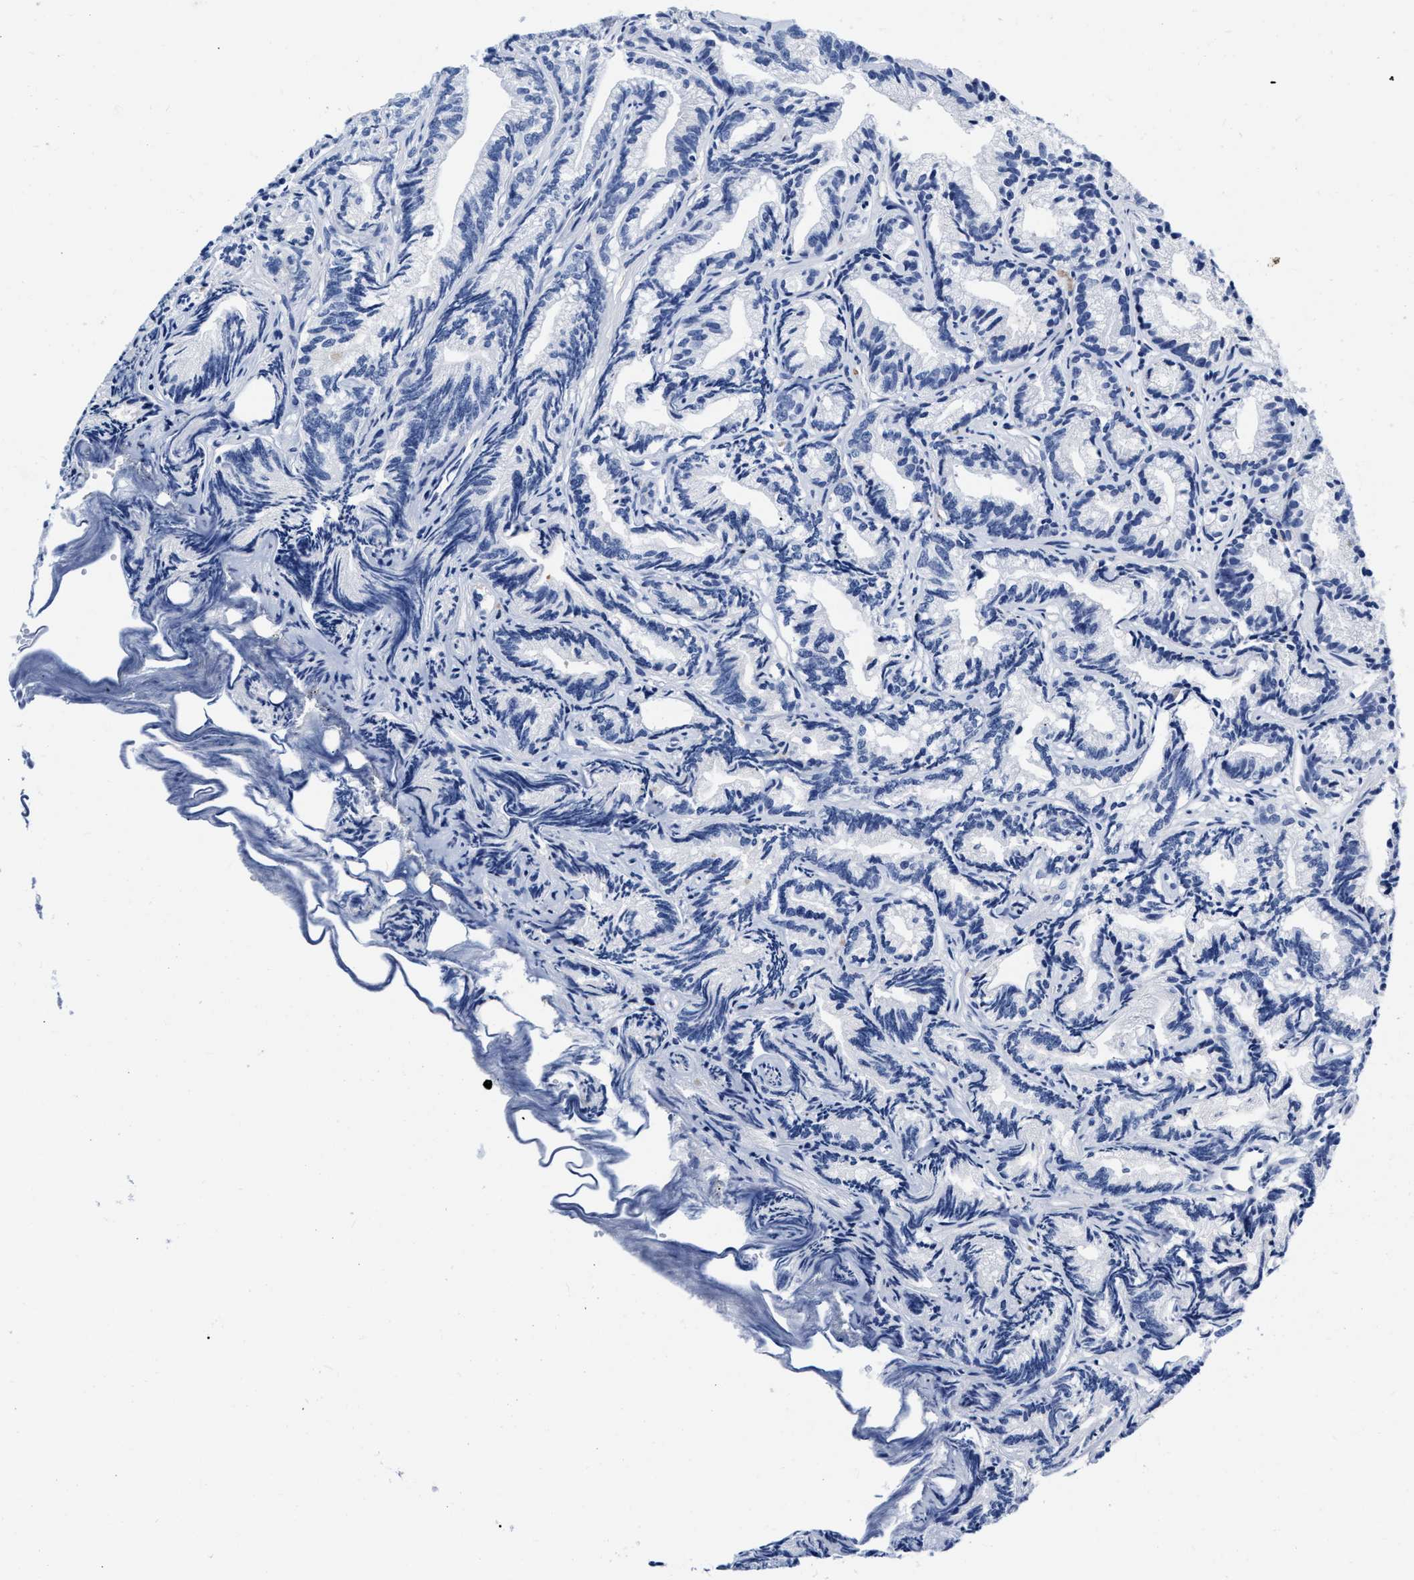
{"staining": {"intensity": "negative", "quantity": "none", "location": "none"}, "tissue": "prostate cancer", "cell_type": "Tumor cells", "image_type": "cancer", "snomed": [{"axis": "morphology", "description": "Adenocarcinoma, Low grade"}, {"axis": "topography", "description": "Prostate"}], "caption": "There is no significant positivity in tumor cells of prostate cancer (adenocarcinoma (low-grade)). Brightfield microscopy of immunohistochemistry (IHC) stained with DAB (brown) and hematoxylin (blue), captured at high magnification.", "gene": "CER1", "patient": {"sex": "male", "age": 89}}